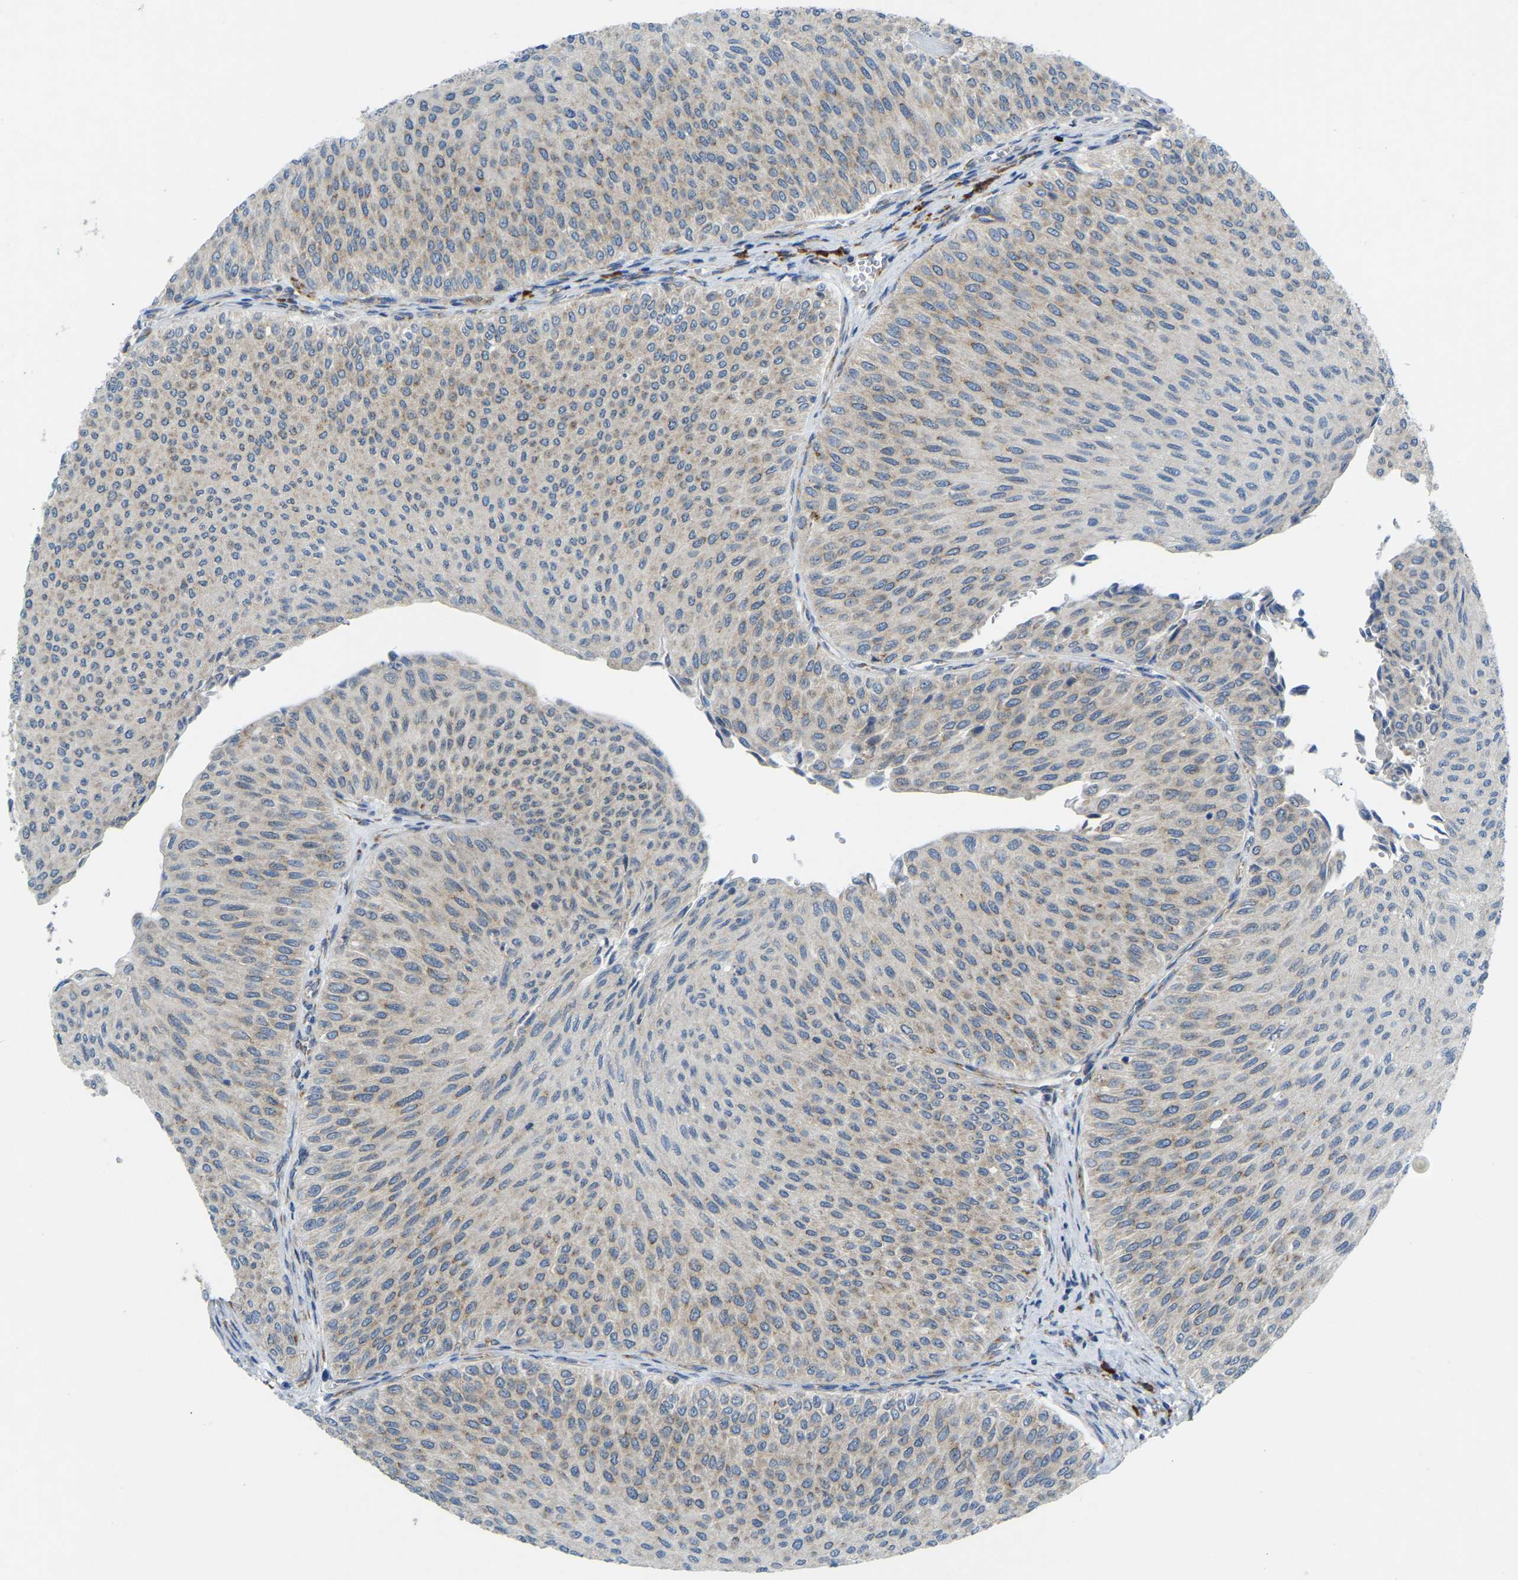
{"staining": {"intensity": "negative", "quantity": "none", "location": "none"}, "tissue": "urothelial cancer", "cell_type": "Tumor cells", "image_type": "cancer", "snomed": [{"axis": "morphology", "description": "Urothelial carcinoma, Low grade"}, {"axis": "topography", "description": "Urinary bladder"}], "caption": "Human urothelial carcinoma (low-grade) stained for a protein using IHC exhibits no positivity in tumor cells.", "gene": "SND1", "patient": {"sex": "male", "age": 78}}